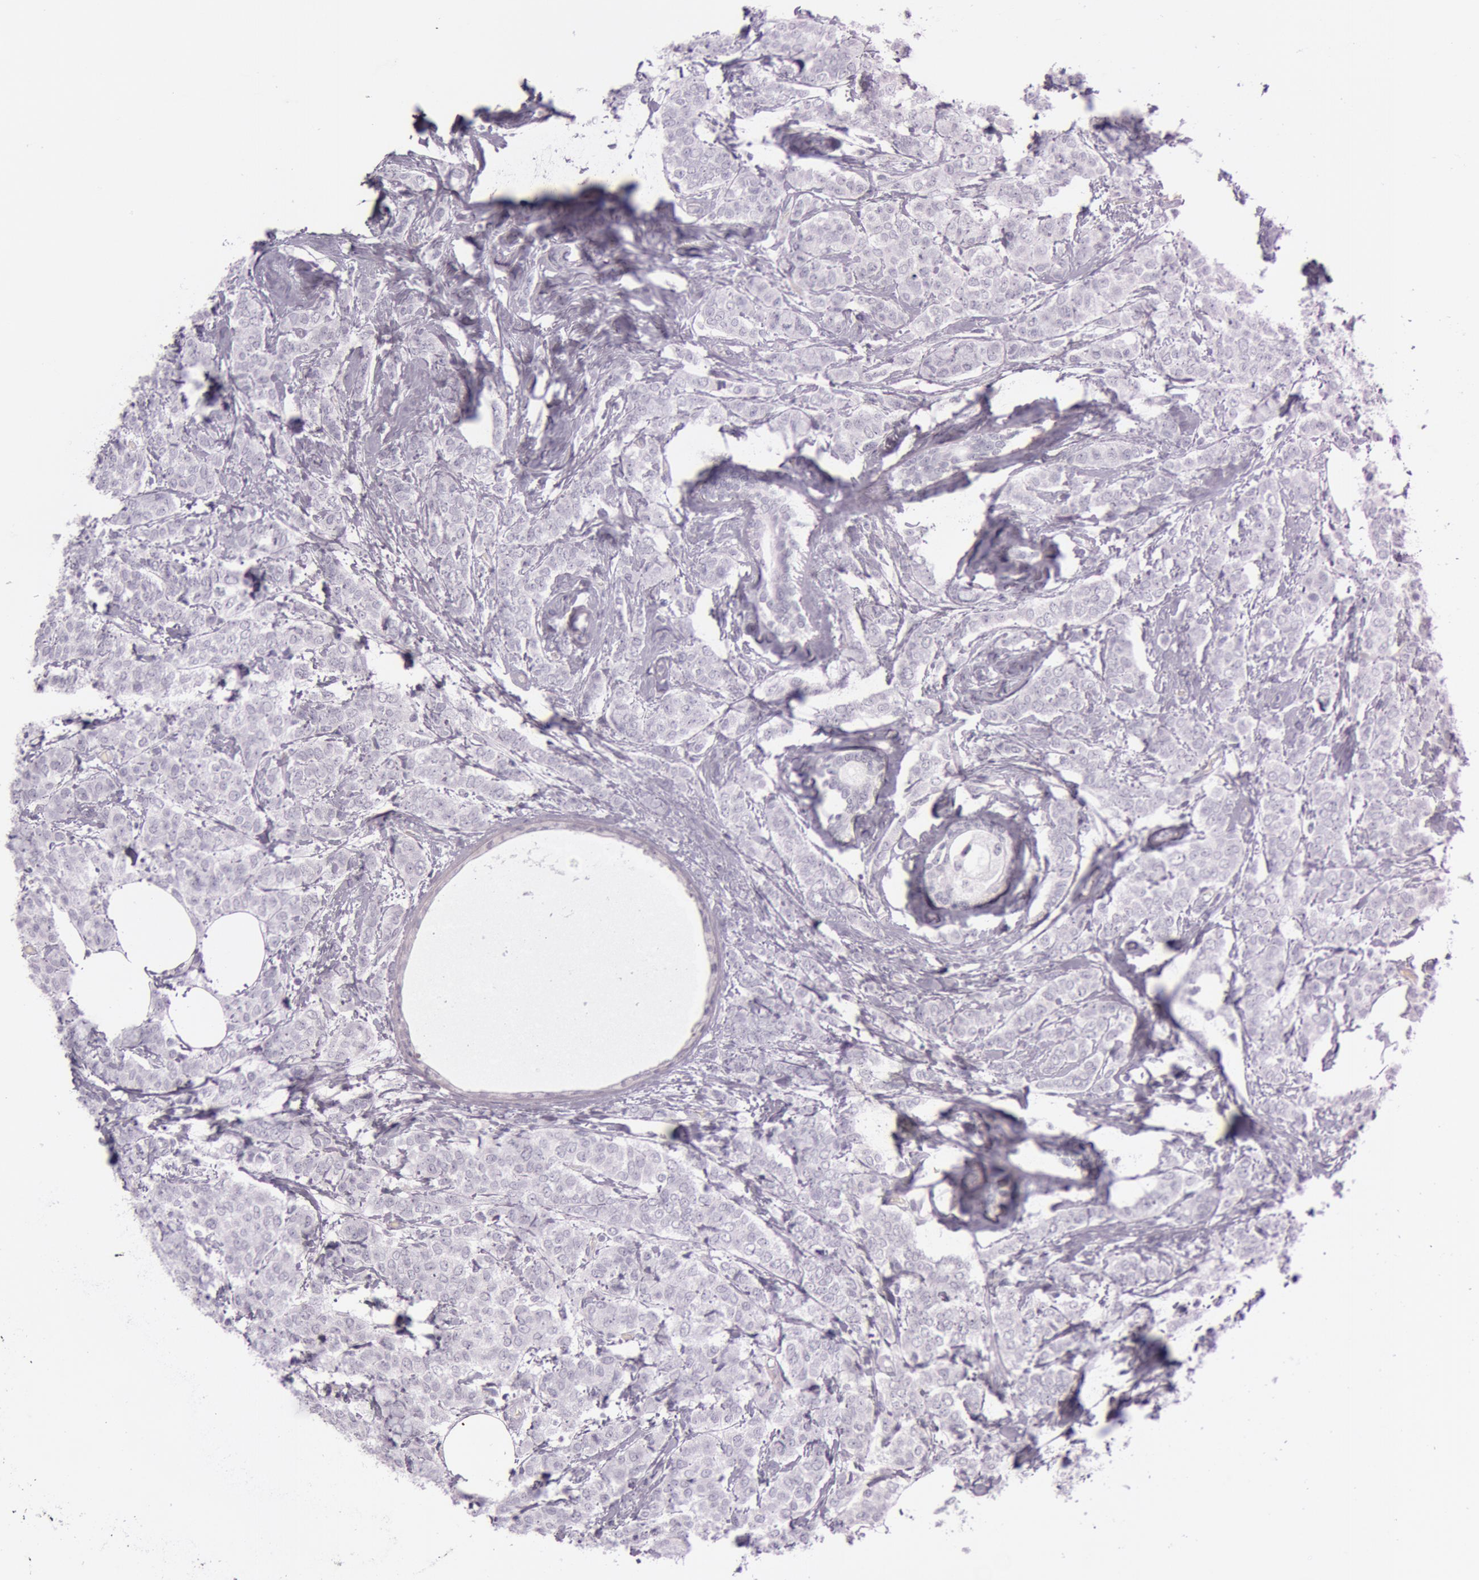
{"staining": {"intensity": "negative", "quantity": "none", "location": "none"}, "tissue": "breast cancer", "cell_type": "Tumor cells", "image_type": "cancer", "snomed": [{"axis": "morphology", "description": "Lobular carcinoma"}, {"axis": "topography", "description": "Breast"}], "caption": "Immunohistochemical staining of human breast lobular carcinoma demonstrates no significant expression in tumor cells.", "gene": "S100A7", "patient": {"sex": "female", "age": 60}}